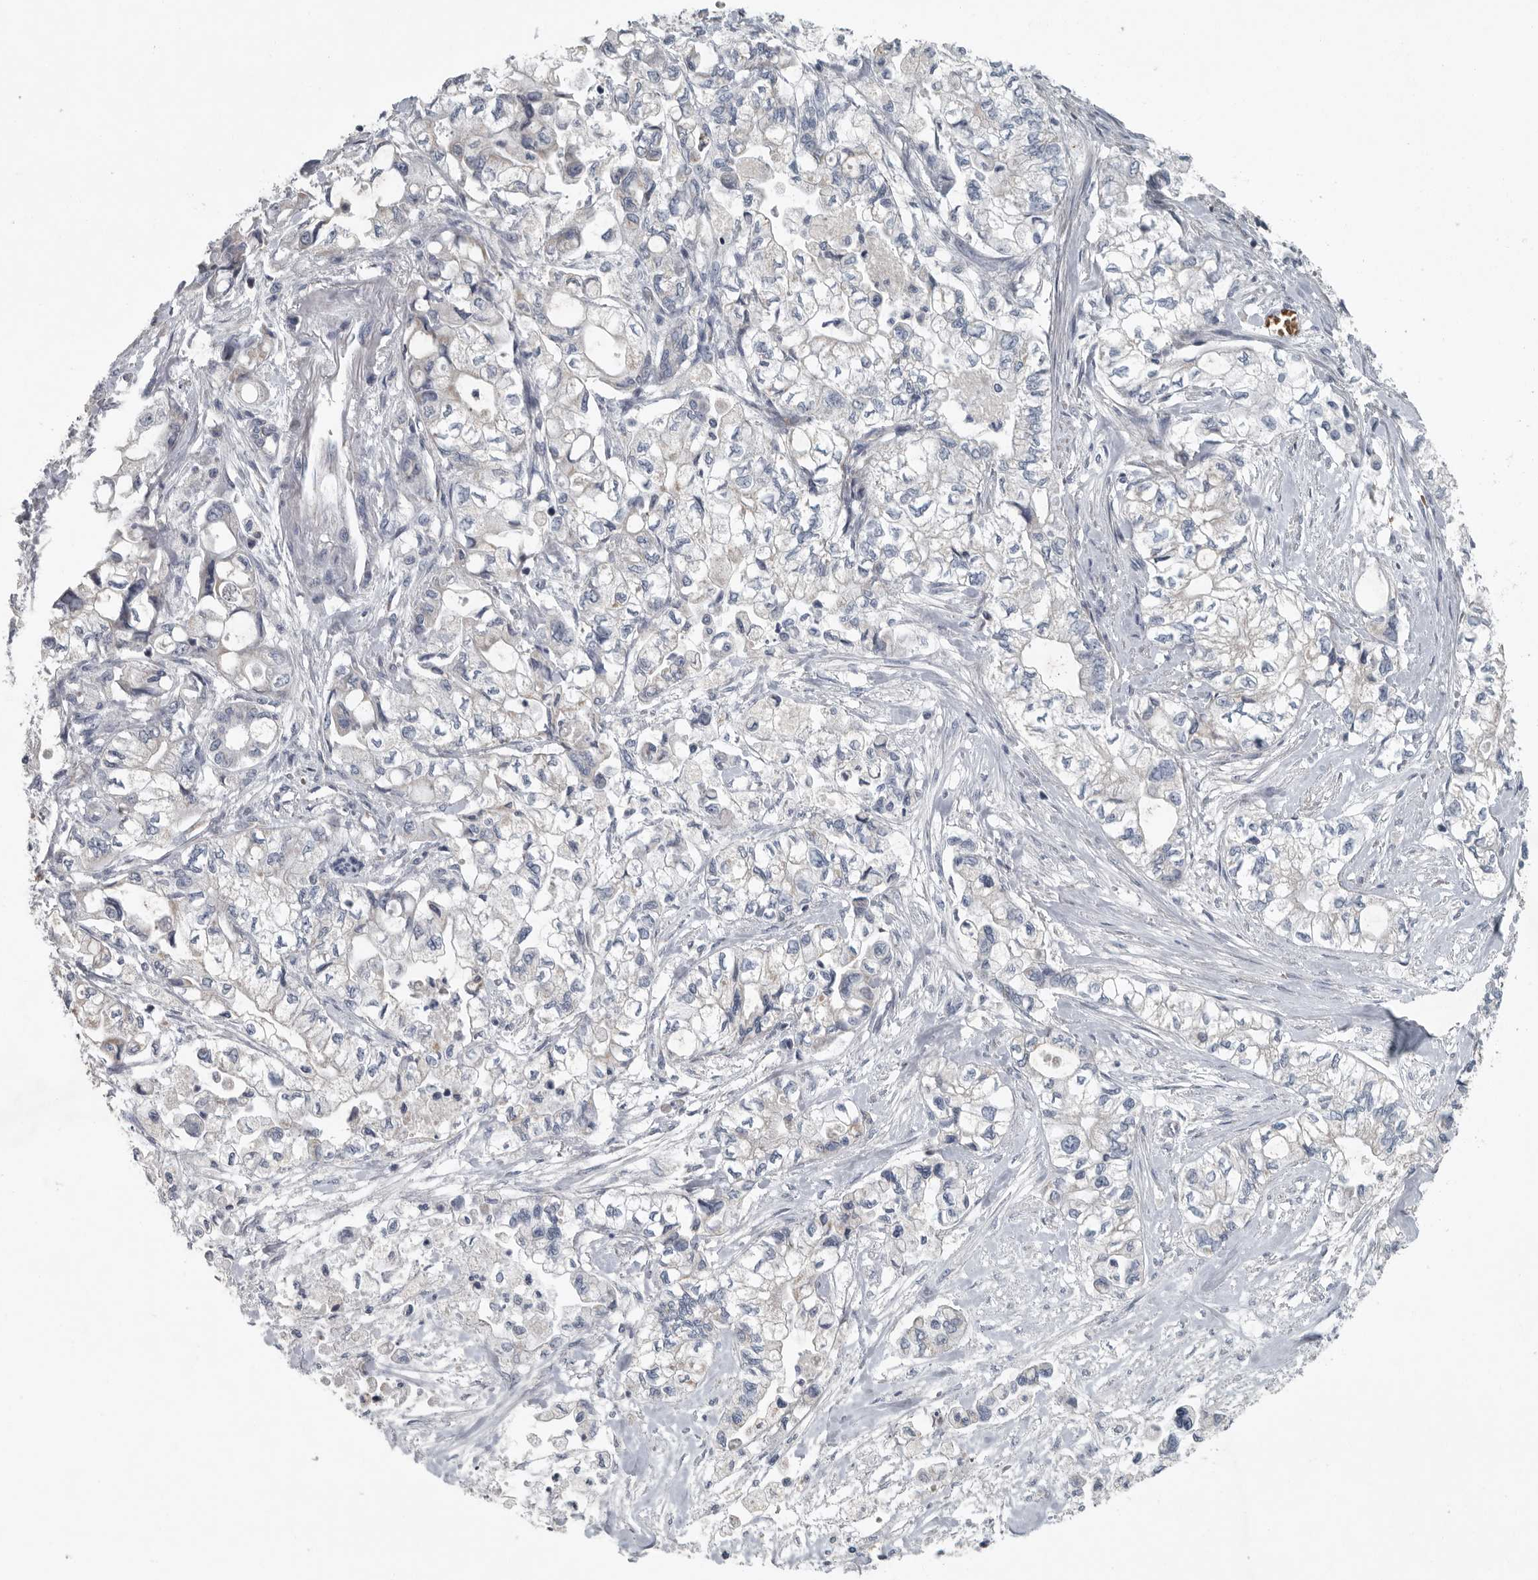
{"staining": {"intensity": "negative", "quantity": "none", "location": "none"}, "tissue": "pancreatic cancer", "cell_type": "Tumor cells", "image_type": "cancer", "snomed": [{"axis": "morphology", "description": "Adenocarcinoma, NOS"}, {"axis": "topography", "description": "Pancreas"}], "caption": "A high-resolution image shows immunohistochemistry staining of adenocarcinoma (pancreatic), which displays no significant staining in tumor cells.", "gene": "MPP3", "patient": {"sex": "male", "age": 79}}